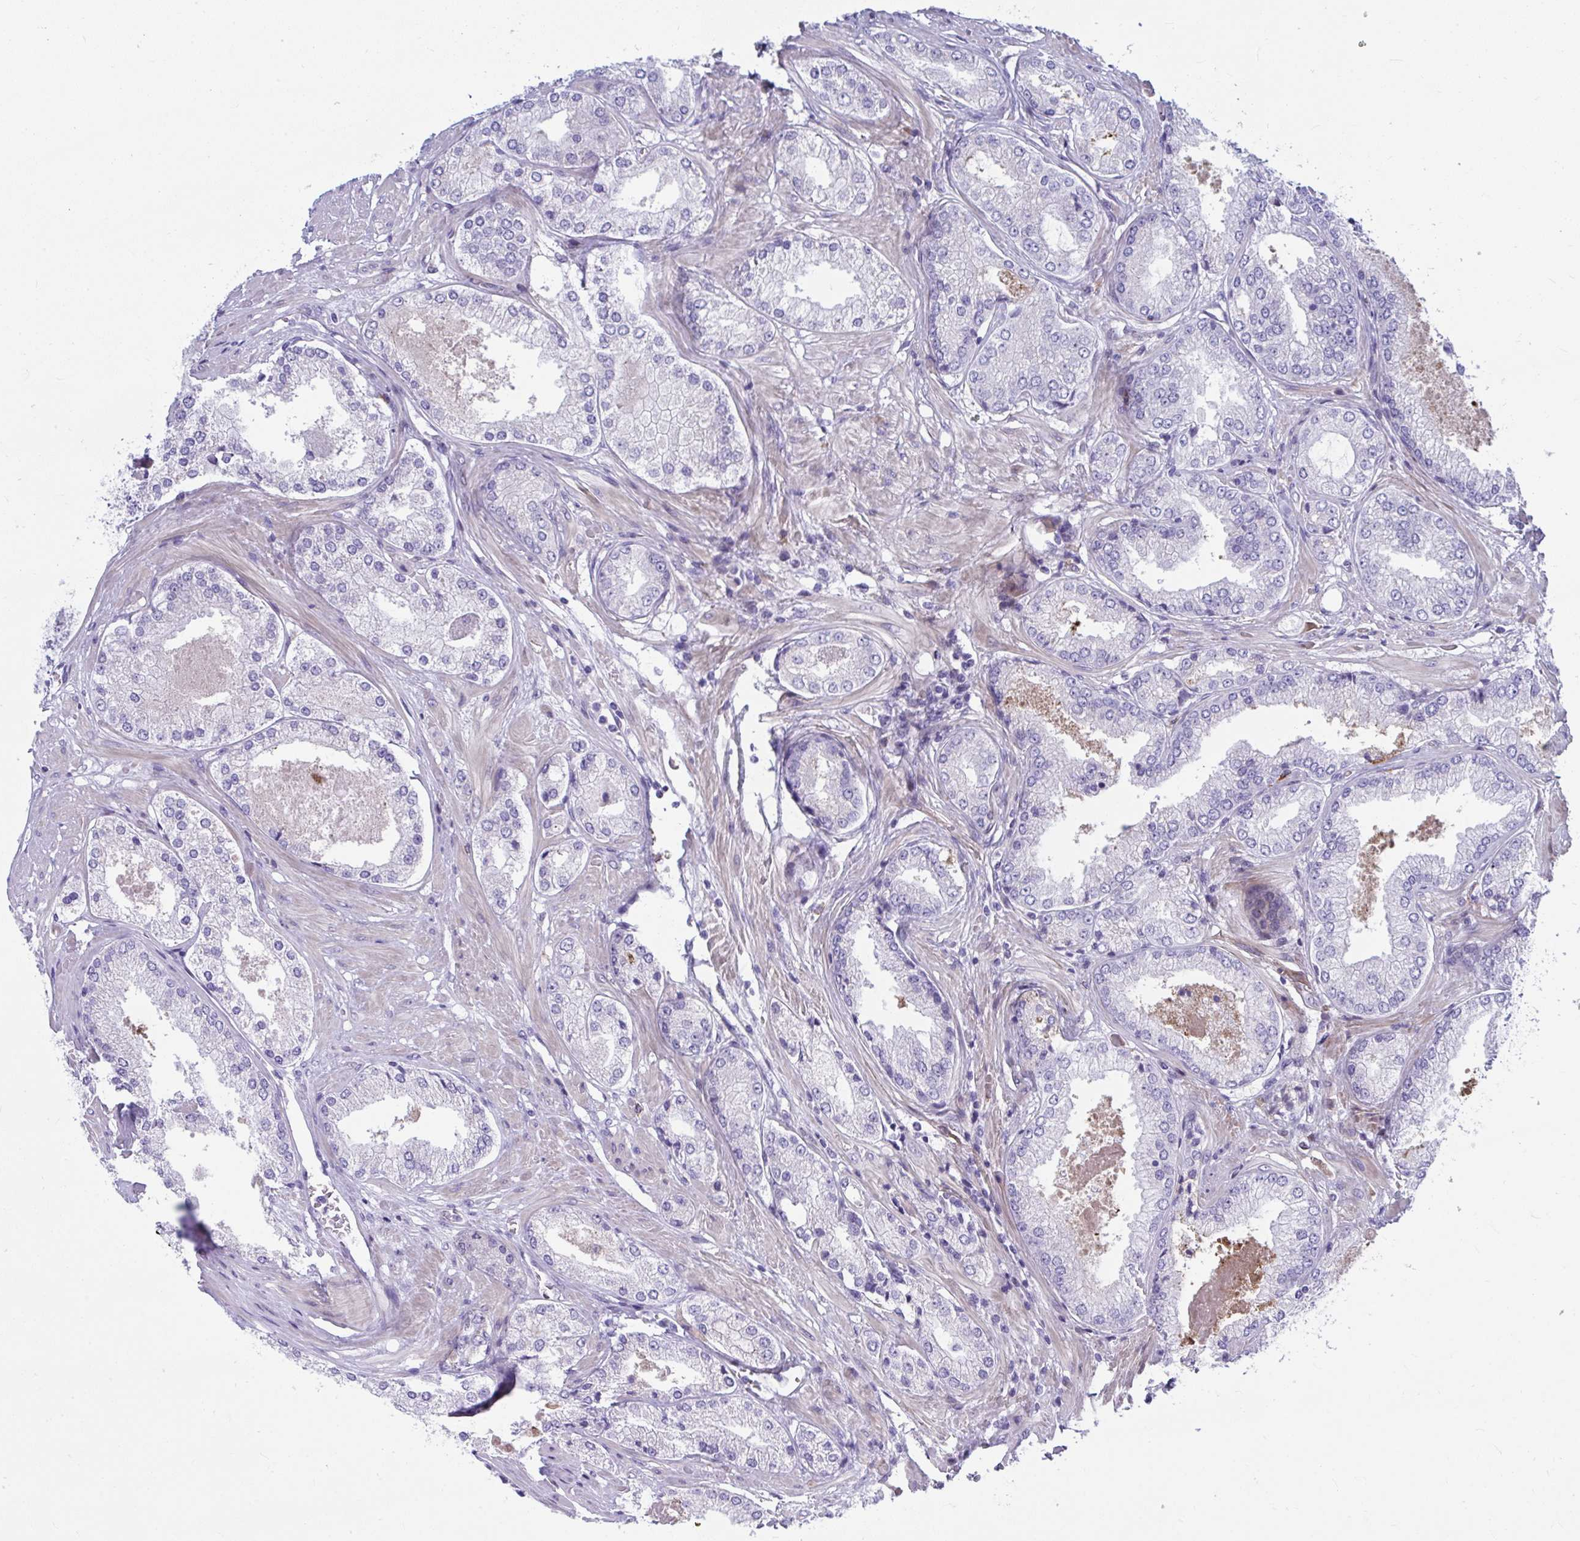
{"staining": {"intensity": "negative", "quantity": "none", "location": "none"}, "tissue": "prostate cancer", "cell_type": "Tumor cells", "image_type": "cancer", "snomed": [{"axis": "morphology", "description": "Adenocarcinoma, Low grade"}, {"axis": "topography", "description": "Prostate"}], "caption": "An IHC micrograph of prostate cancer is shown. There is no staining in tumor cells of prostate cancer.", "gene": "ISL1", "patient": {"sex": "male", "age": 68}}